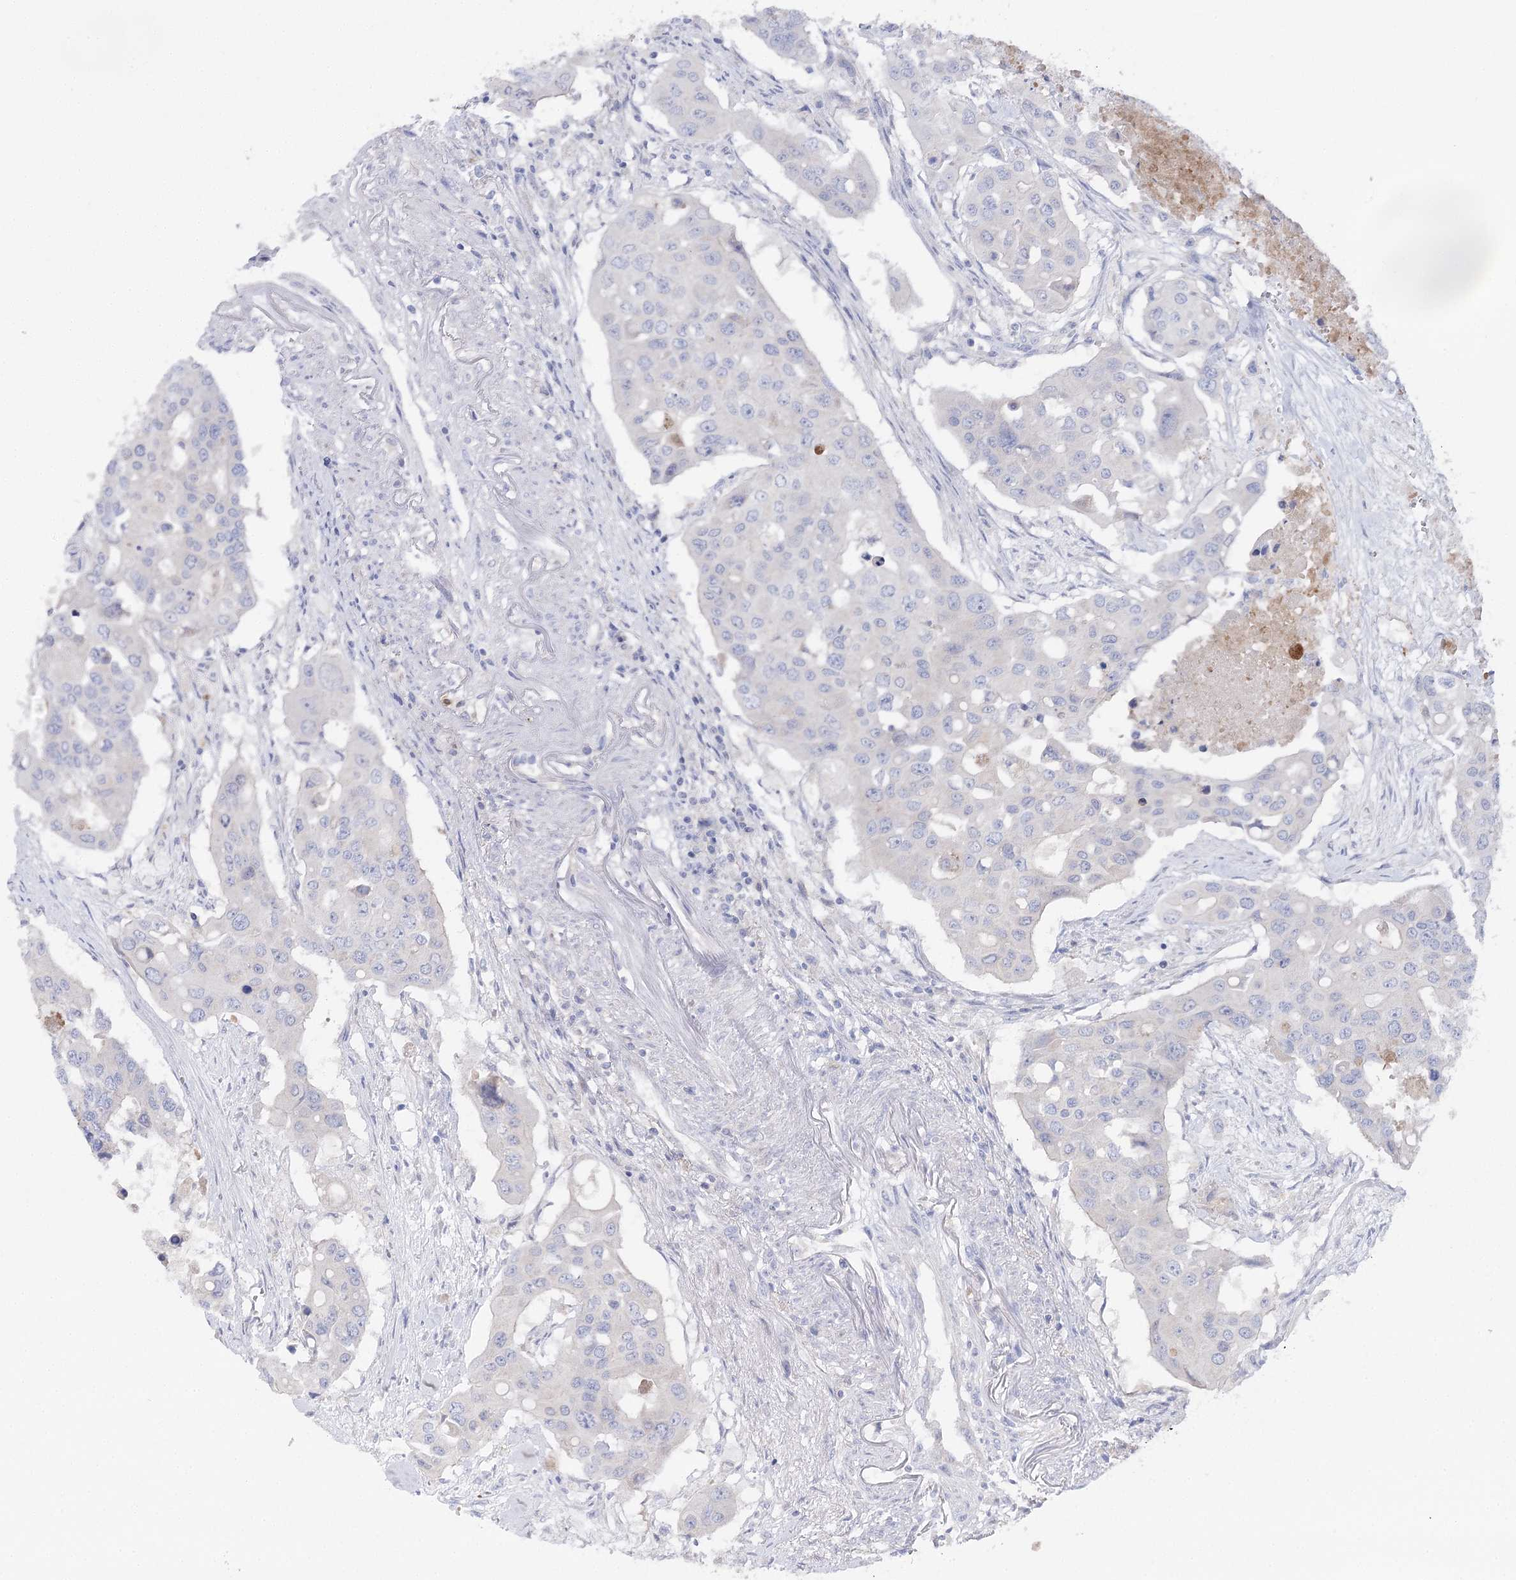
{"staining": {"intensity": "negative", "quantity": "none", "location": "none"}, "tissue": "colorectal cancer", "cell_type": "Tumor cells", "image_type": "cancer", "snomed": [{"axis": "morphology", "description": "Adenocarcinoma, NOS"}, {"axis": "topography", "description": "Colon"}], "caption": "Colorectal adenocarcinoma was stained to show a protein in brown. There is no significant expression in tumor cells.", "gene": "NRAP", "patient": {"sex": "male", "age": 77}}